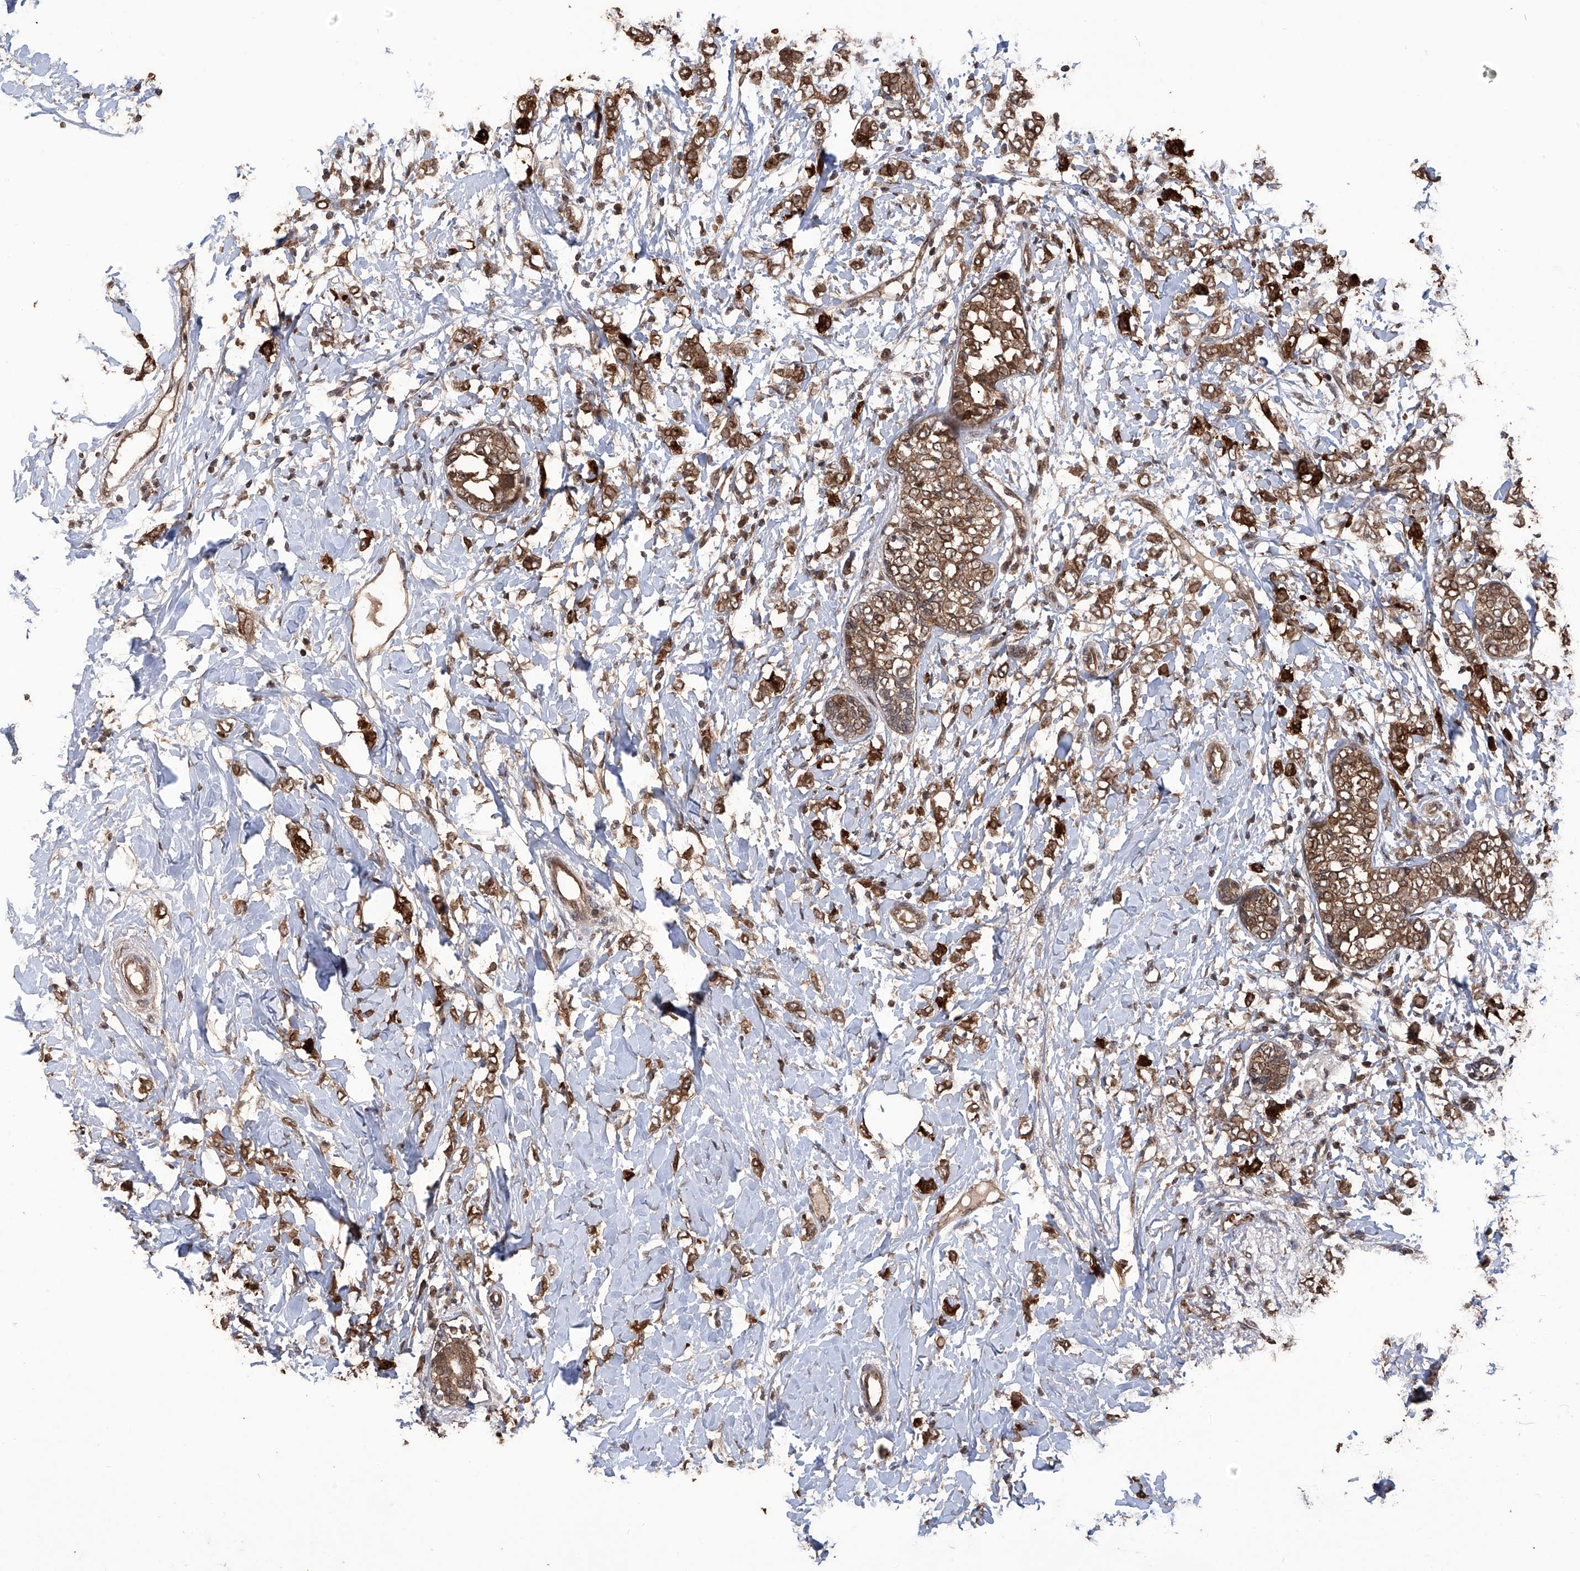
{"staining": {"intensity": "strong", "quantity": ">75%", "location": "cytoplasmic/membranous"}, "tissue": "breast cancer", "cell_type": "Tumor cells", "image_type": "cancer", "snomed": [{"axis": "morphology", "description": "Normal tissue, NOS"}, {"axis": "morphology", "description": "Lobular carcinoma"}, {"axis": "topography", "description": "Breast"}], "caption": "Breast cancer (lobular carcinoma) was stained to show a protein in brown. There is high levels of strong cytoplasmic/membranous expression in approximately >75% of tumor cells.", "gene": "LYSMD4", "patient": {"sex": "female", "age": 47}}